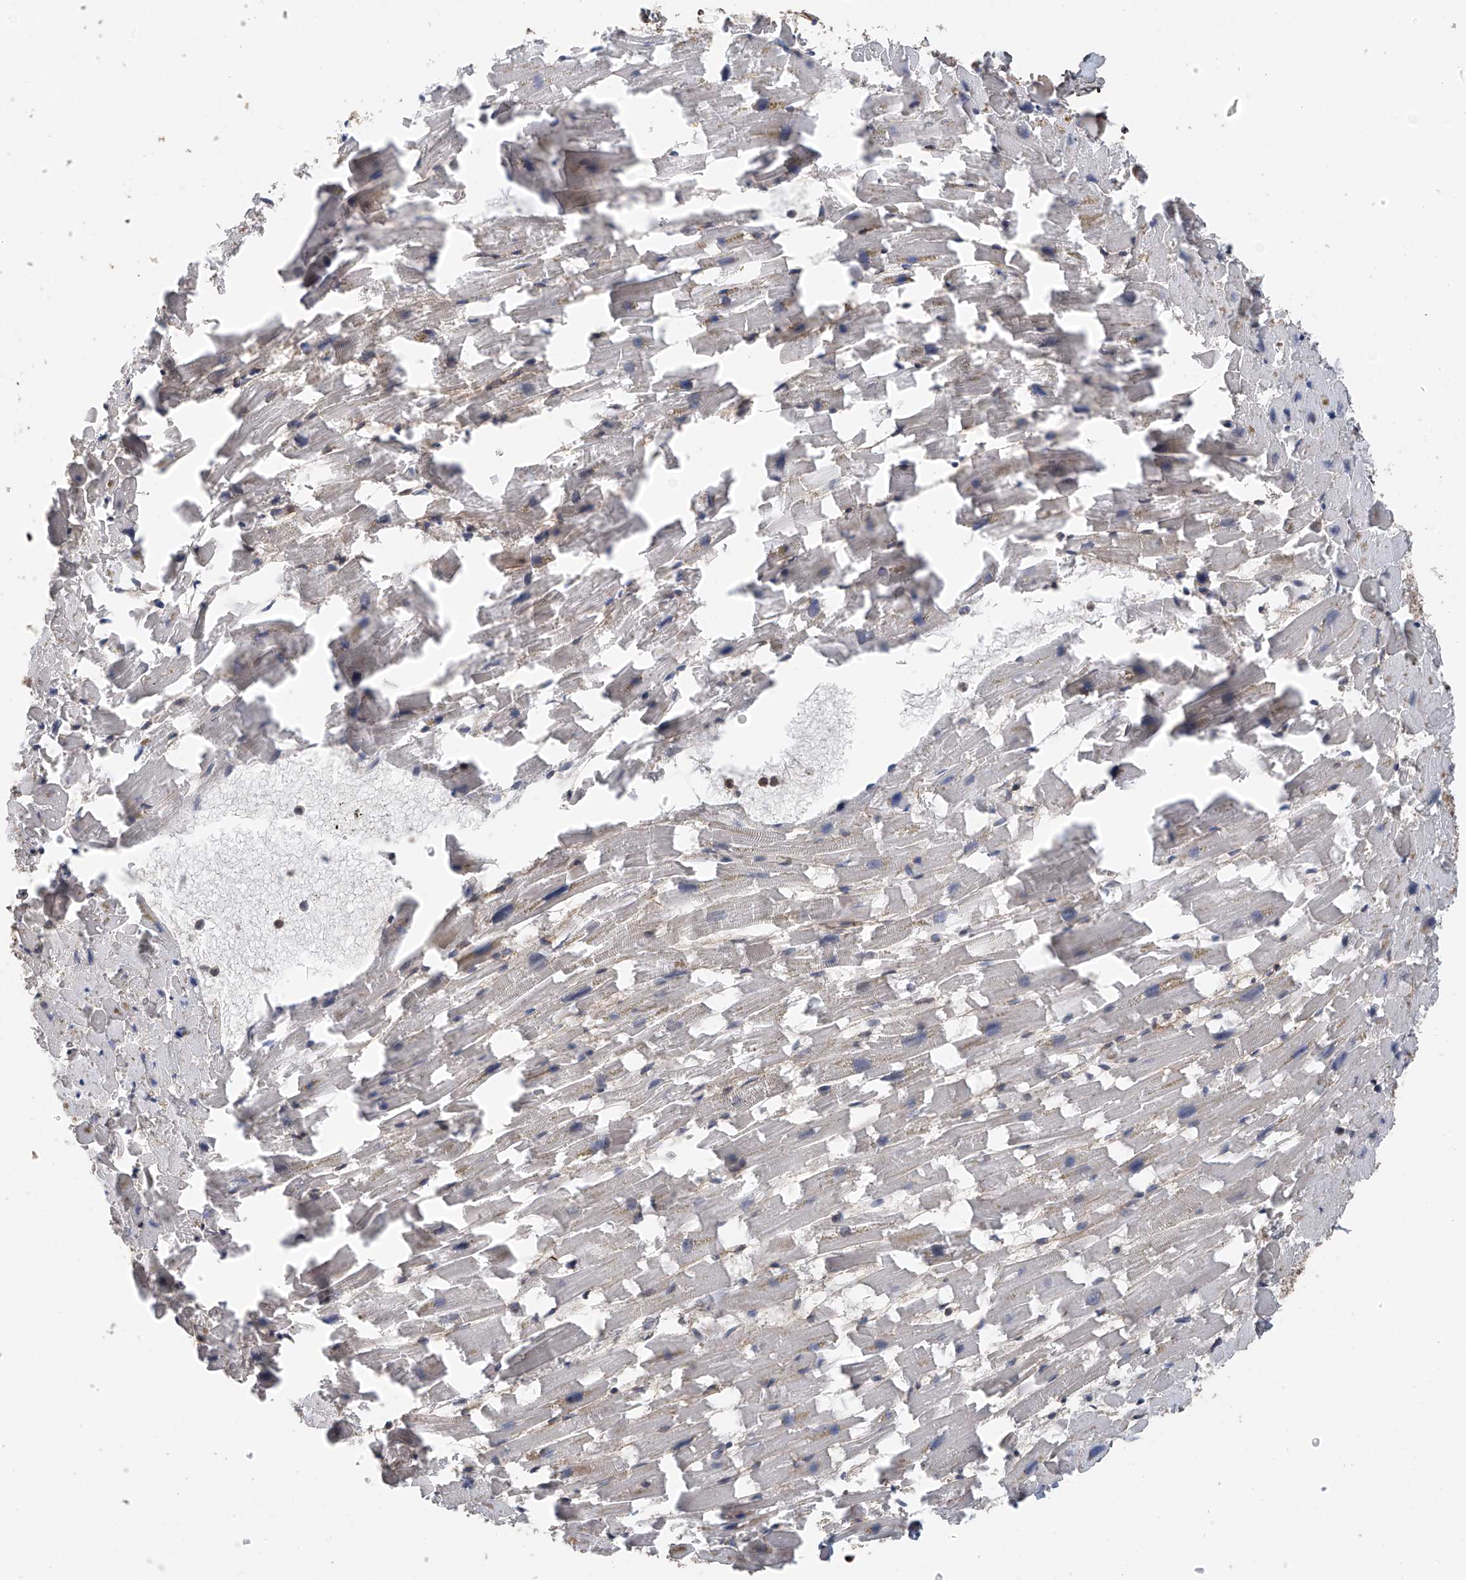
{"staining": {"intensity": "weak", "quantity": "<25%", "location": "cytoplasmic/membranous,nuclear"}, "tissue": "heart muscle", "cell_type": "Cardiomyocytes", "image_type": "normal", "snomed": [{"axis": "morphology", "description": "Normal tissue, NOS"}, {"axis": "topography", "description": "Heart"}], "caption": "Immunohistochemistry of unremarkable heart muscle shows no positivity in cardiomyocytes.", "gene": "DNAJC9", "patient": {"sex": "female", "age": 64}}